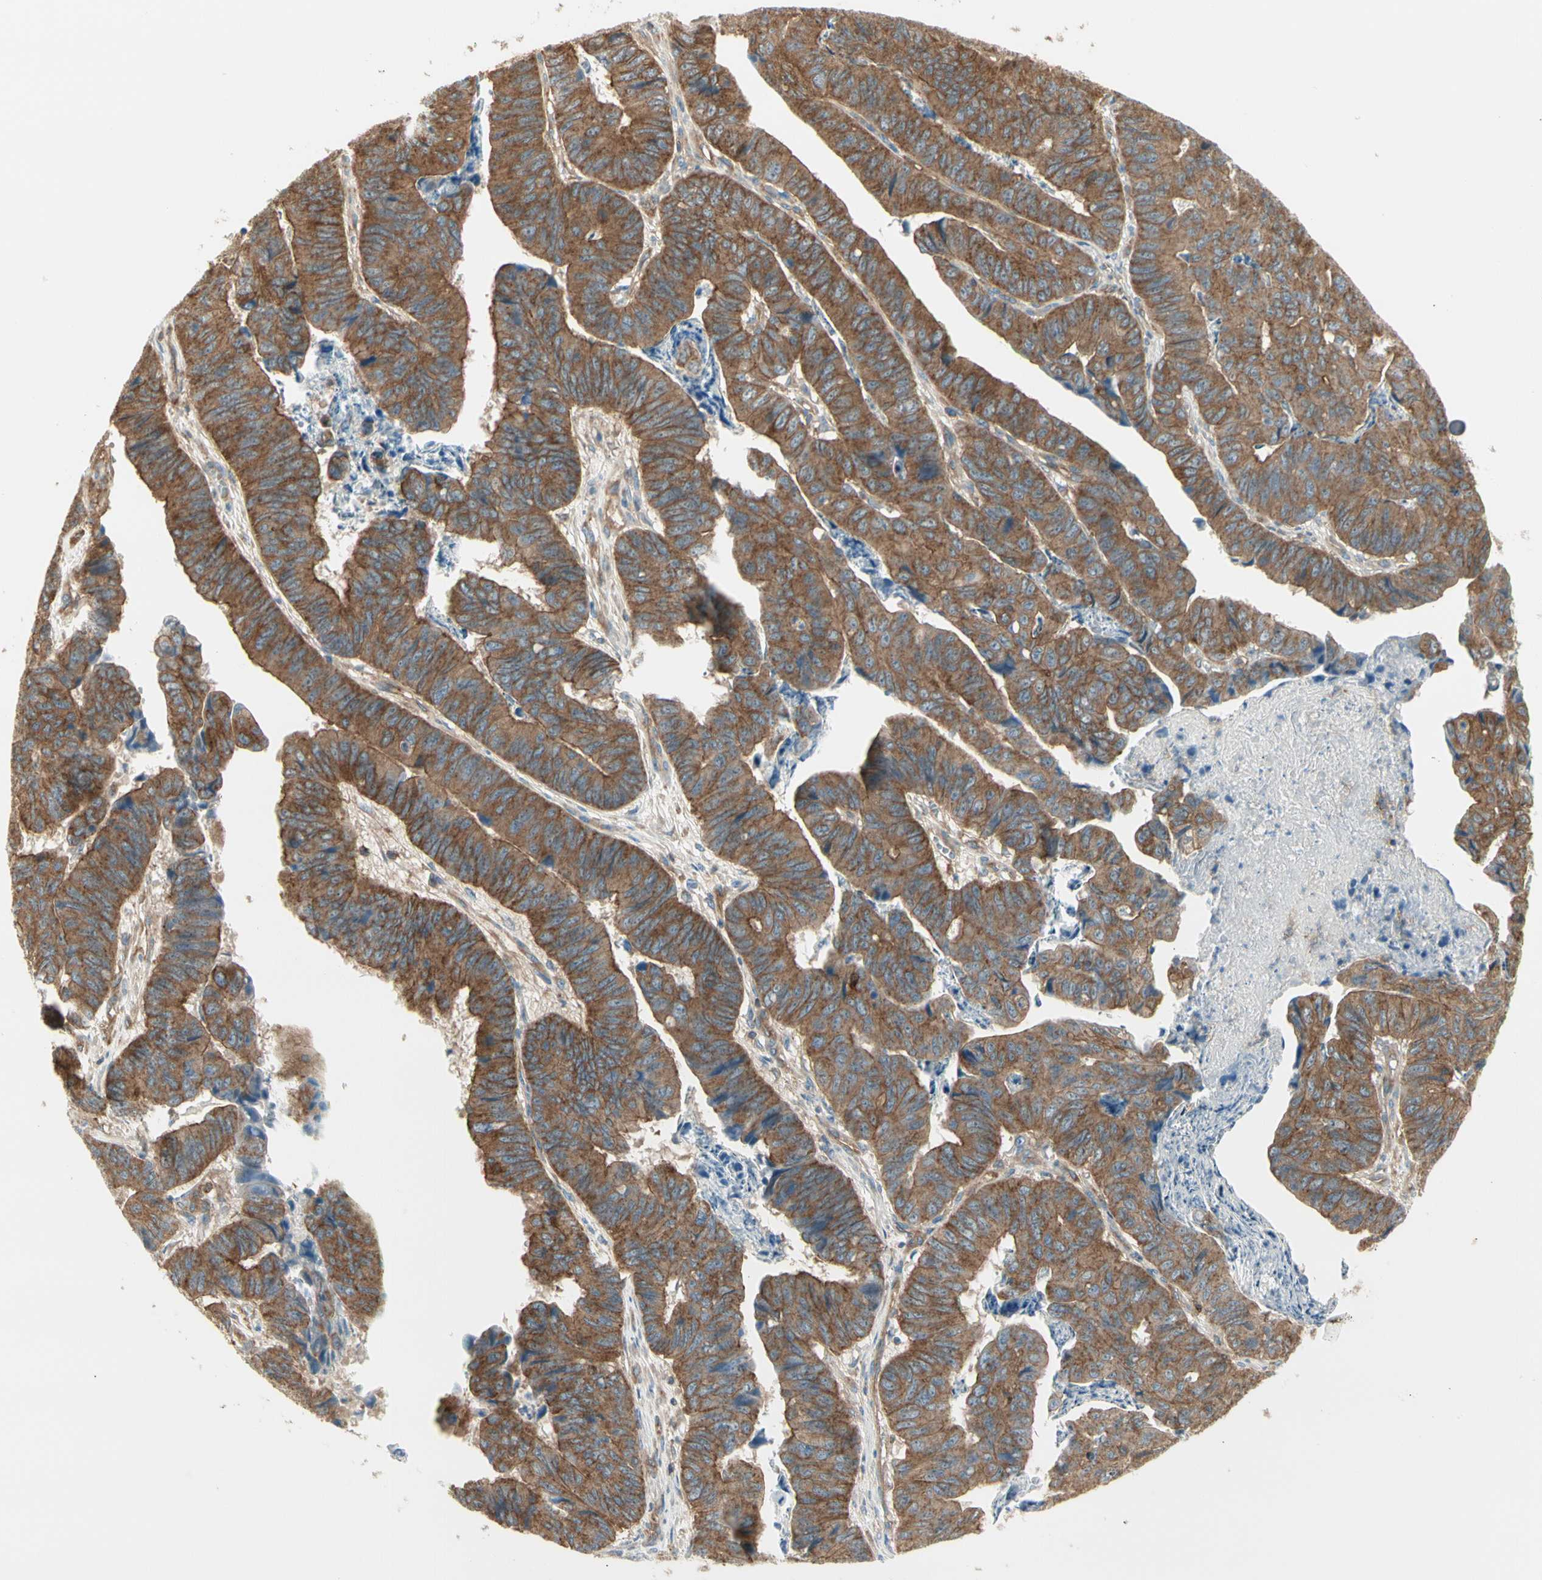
{"staining": {"intensity": "moderate", "quantity": ">75%", "location": "cytoplasmic/membranous"}, "tissue": "stomach cancer", "cell_type": "Tumor cells", "image_type": "cancer", "snomed": [{"axis": "morphology", "description": "Adenocarcinoma, NOS"}, {"axis": "topography", "description": "Stomach, lower"}], "caption": "Stomach cancer stained with DAB (3,3'-diaminobenzidine) immunohistochemistry (IHC) reveals medium levels of moderate cytoplasmic/membranous staining in about >75% of tumor cells. Immunohistochemistry (ihc) stains the protein in brown and the nuclei are stained blue.", "gene": "AGFG1", "patient": {"sex": "male", "age": 77}}